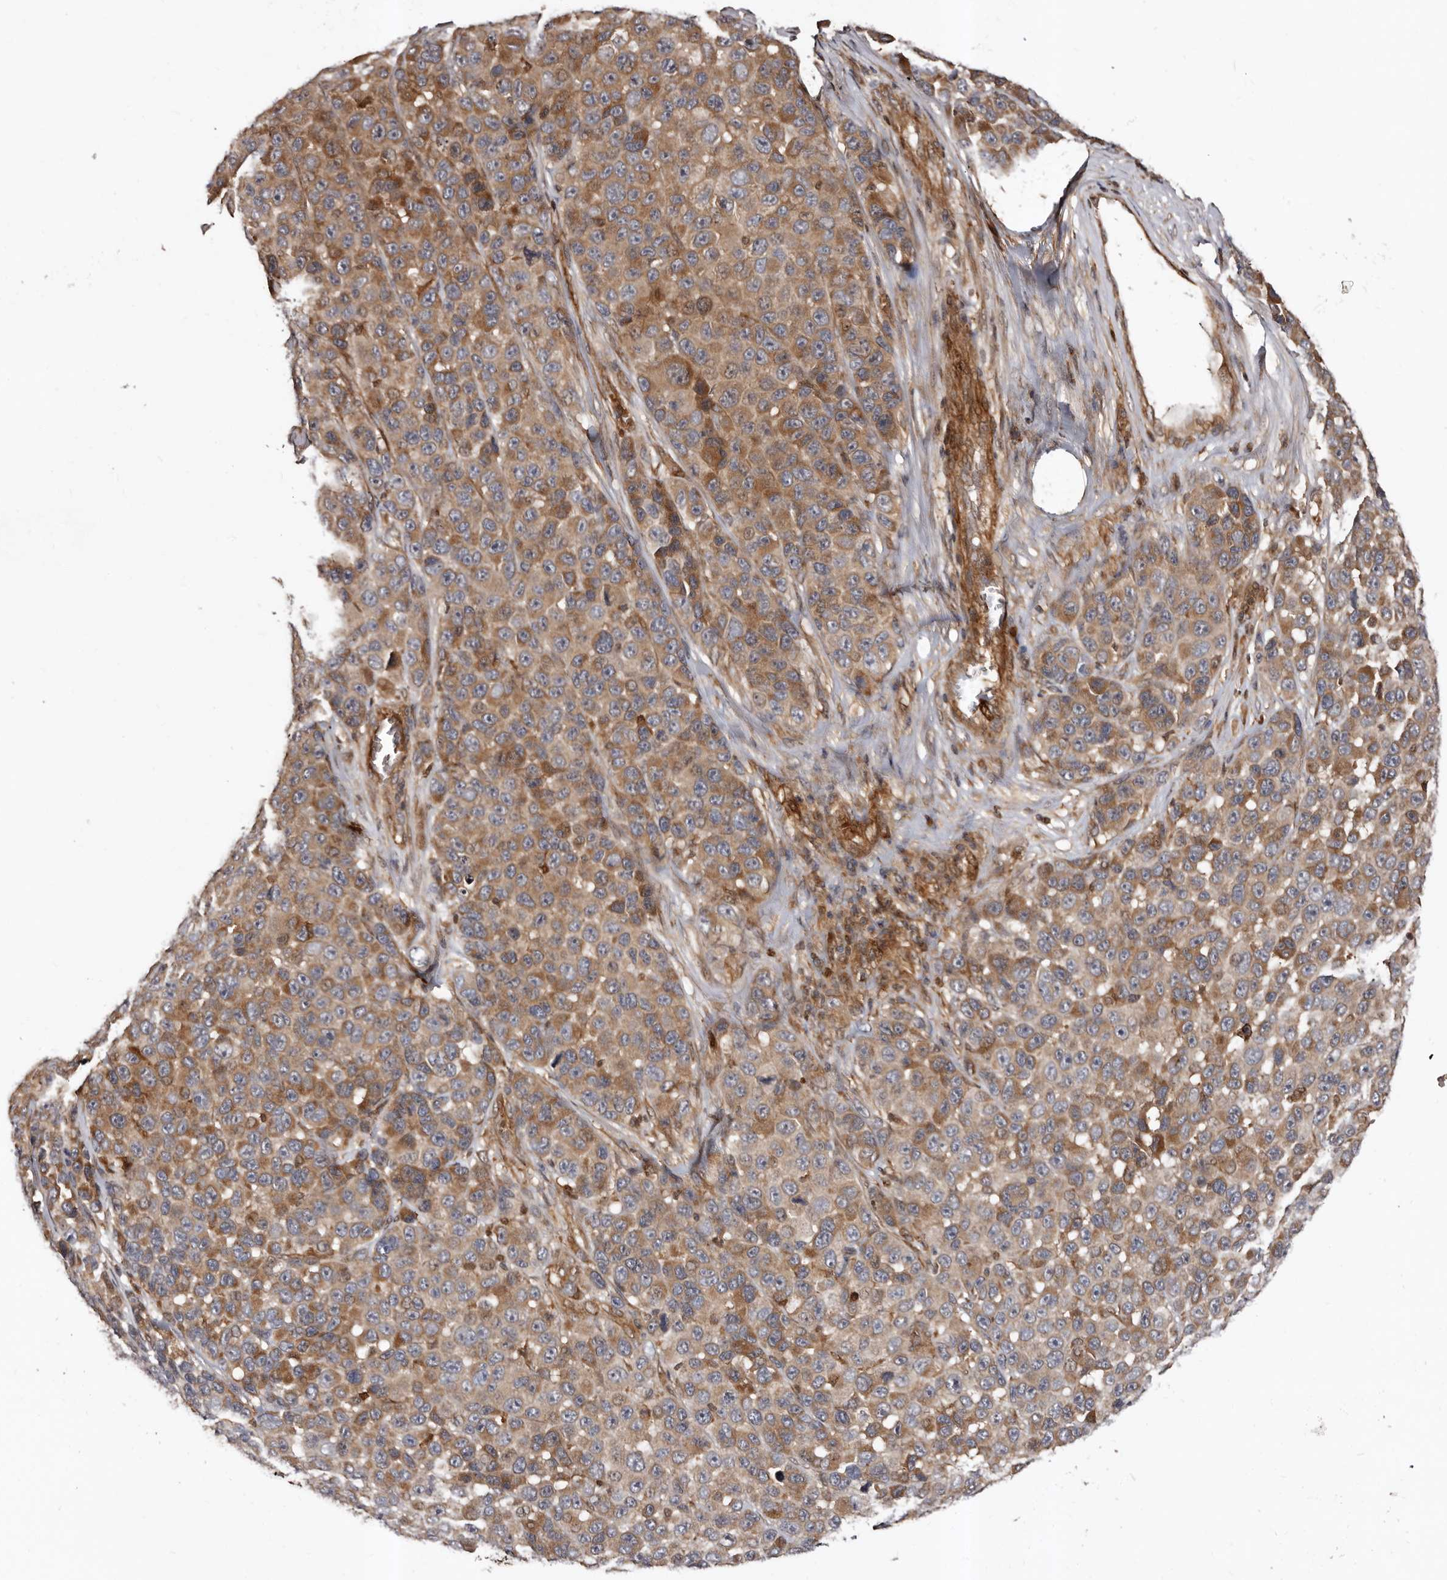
{"staining": {"intensity": "moderate", "quantity": ">75%", "location": "cytoplasmic/membranous"}, "tissue": "melanoma", "cell_type": "Tumor cells", "image_type": "cancer", "snomed": [{"axis": "morphology", "description": "Malignant melanoma, NOS"}, {"axis": "topography", "description": "Skin"}], "caption": "Brown immunohistochemical staining in malignant melanoma reveals moderate cytoplasmic/membranous staining in approximately >75% of tumor cells.", "gene": "BAX", "patient": {"sex": "male", "age": 53}}